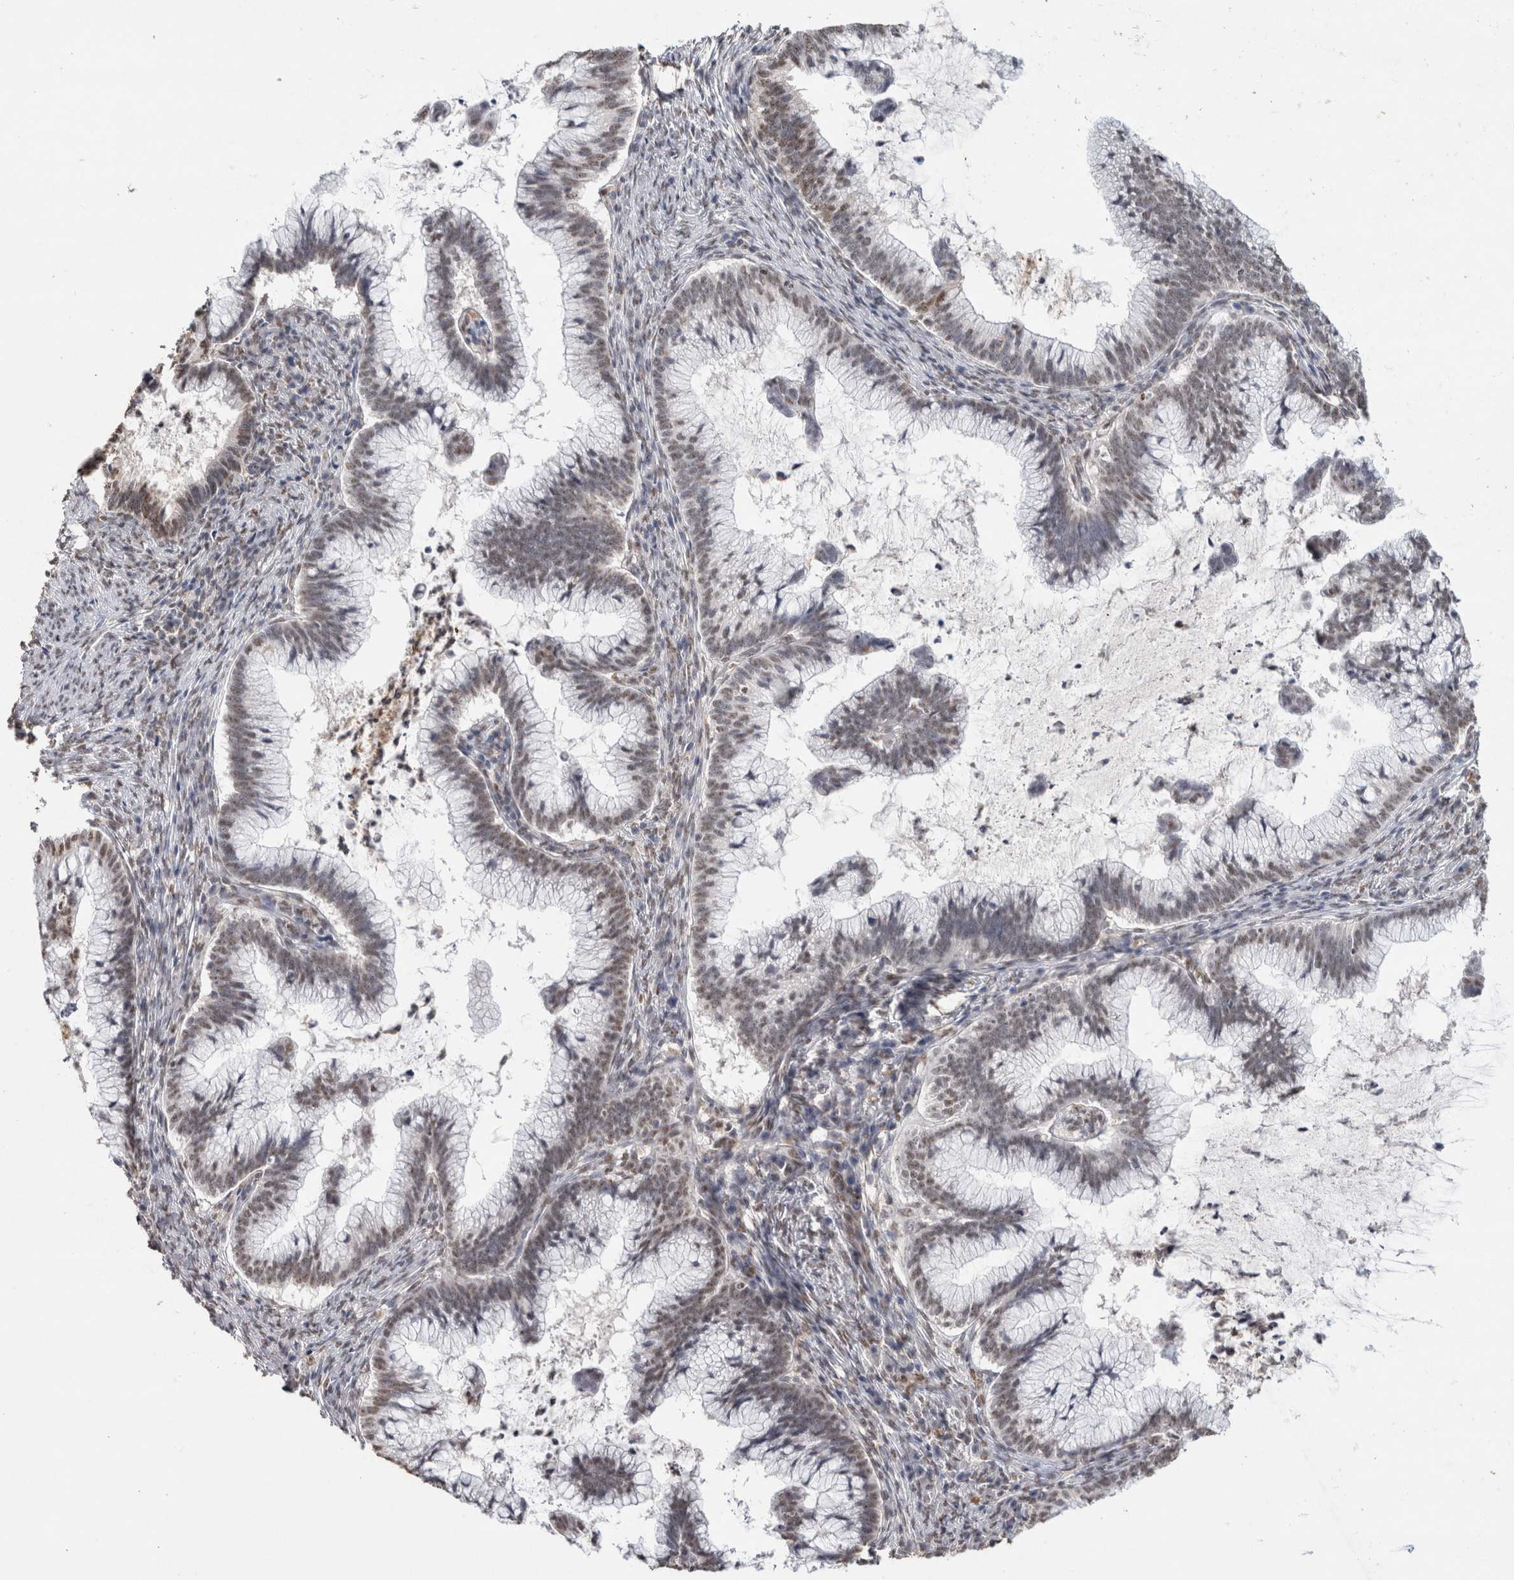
{"staining": {"intensity": "weak", "quantity": "25%-75%", "location": "nuclear"}, "tissue": "cervical cancer", "cell_type": "Tumor cells", "image_type": "cancer", "snomed": [{"axis": "morphology", "description": "Adenocarcinoma, NOS"}, {"axis": "topography", "description": "Cervix"}], "caption": "The image demonstrates immunohistochemical staining of cervical cancer. There is weak nuclear expression is appreciated in about 25%-75% of tumor cells.", "gene": "RPS6KA2", "patient": {"sex": "female", "age": 36}}